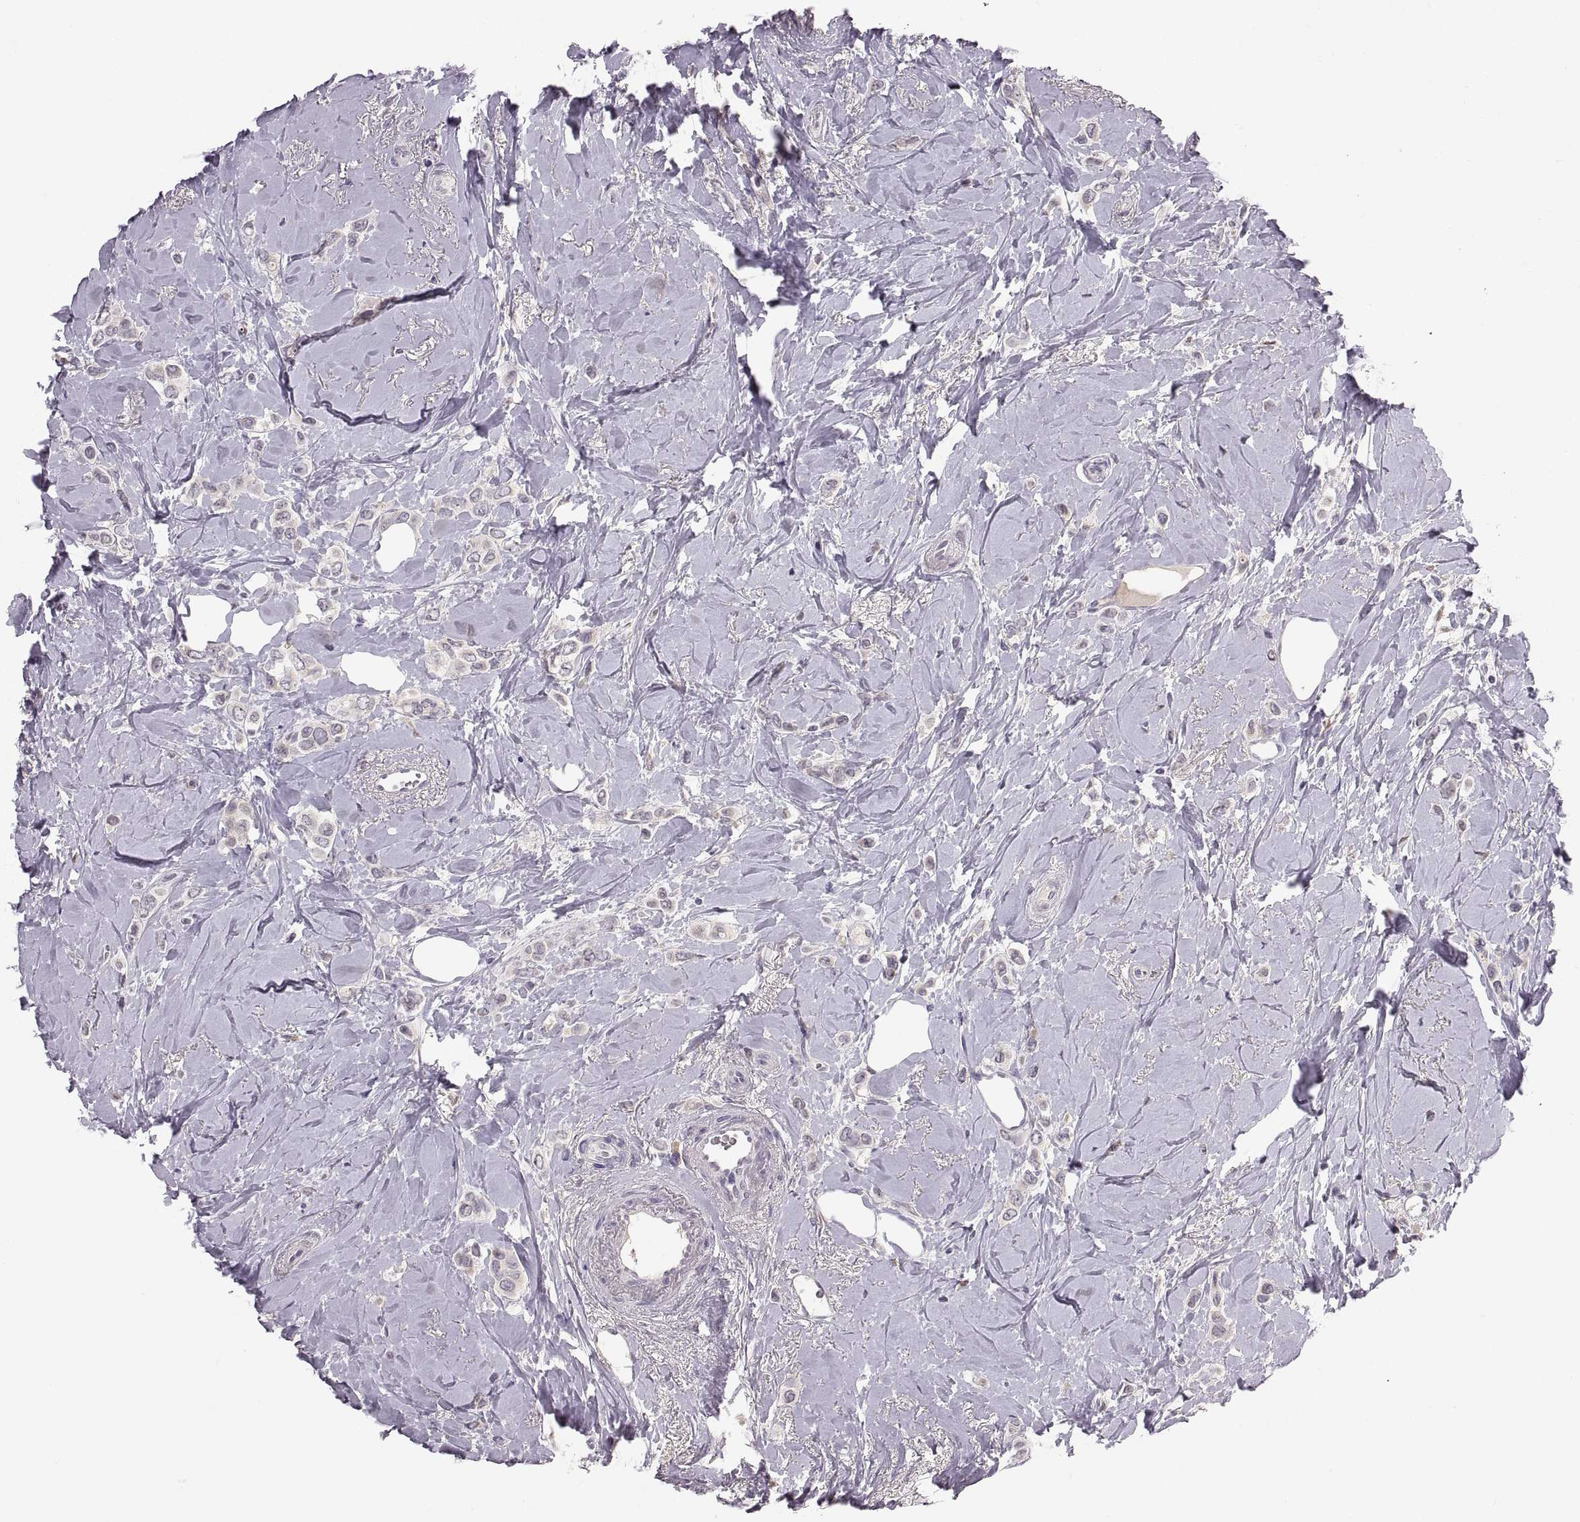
{"staining": {"intensity": "negative", "quantity": "none", "location": "none"}, "tissue": "breast cancer", "cell_type": "Tumor cells", "image_type": "cancer", "snomed": [{"axis": "morphology", "description": "Lobular carcinoma"}, {"axis": "topography", "description": "Breast"}], "caption": "Breast cancer stained for a protein using immunohistochemistry (IHC) demonstrates no expression tumor cells.", "gene": "ADH6", "patient": {"sex": "female", "age": 66}}